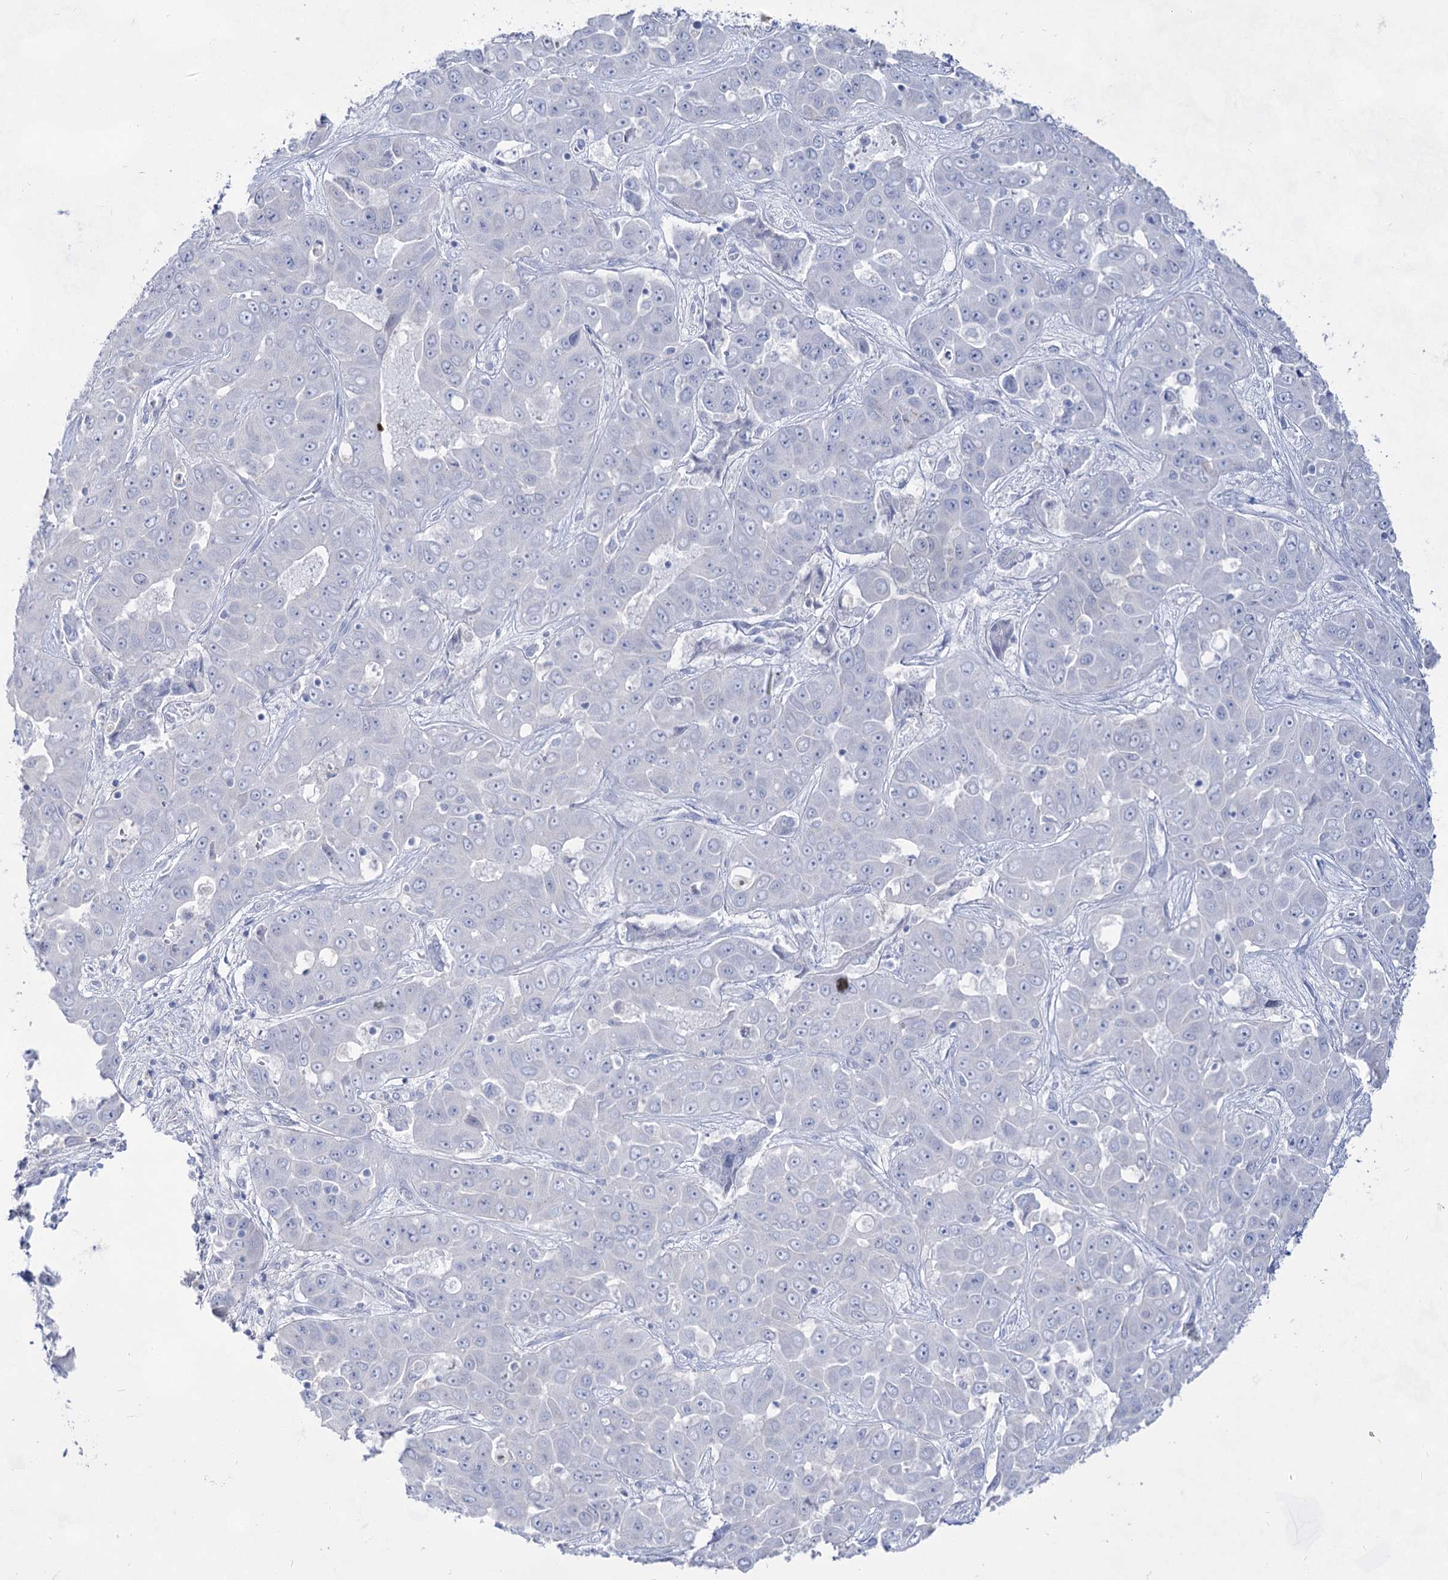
{"staining": {"intensity": "negative", "quantity": "none", "location": "none"}, "tissue": "liver cancer", "cell_type": "Tumor cells", "image_type": "cancer", "snomed": [{"axis": "morphology", "description": "Cholangiocarcinoma"}, {"axis": "topography", "description": "Liver"}], "caption": "High magnification brightfield microscopy of liver cancer (cholangiocarcinoma) stained with DAB (3,3'-diaminobenzidine) (brown) and counterstained with hematoxylin (blue): tumor cells show no significant positivity. (Stains: DAB (3,3'-diaminobenzidine) immunohistochemistry with hematoxylin counter stain, Microscopy: brightfield microscopy at high magnification).", "gene": "ACRV1", "patient": {"sex": "female", "age": 52}}